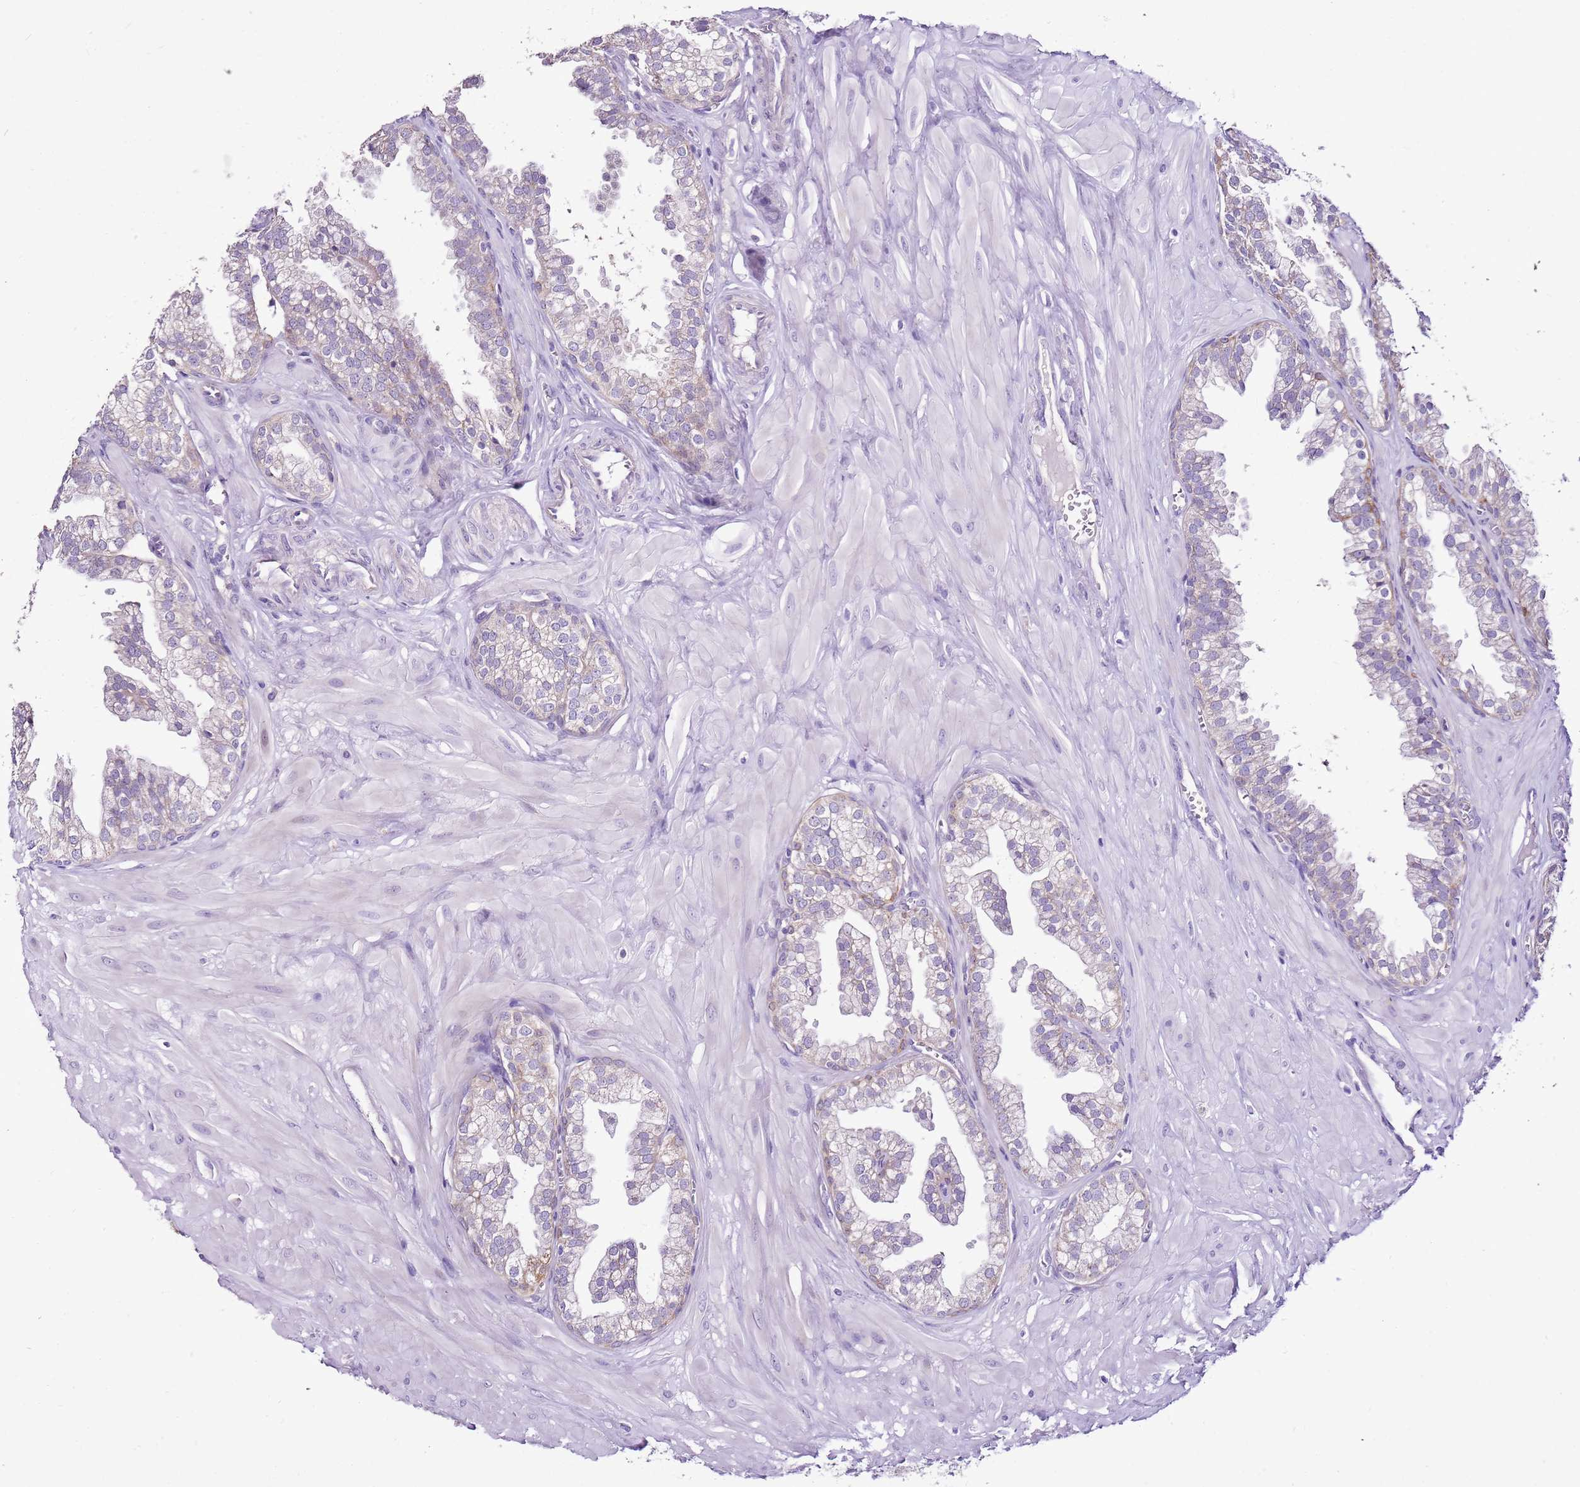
{"staining": {"intensity": "moderate", "quantity": "<25%", "location": "cytoplasmic/membranous"}, "tissue": "prostate", "cell_type": "Glandular cells", "image_type": "normal", "snomed": [{"axis": "morphology", "description": "Normal tissue, NOS"}, {"axis": "topography", "description": "Prostate"}, {"axis": "topography", "description": "Peripheral nerve tissue"}], "caption": "Prostate stained with a brown dye exhibits moderate cytoplasmic/membranous positive positivity in about <25% of glandular cells.", "gene": "SLC38A5", "patient": {"sex": "male", "age": 55}}